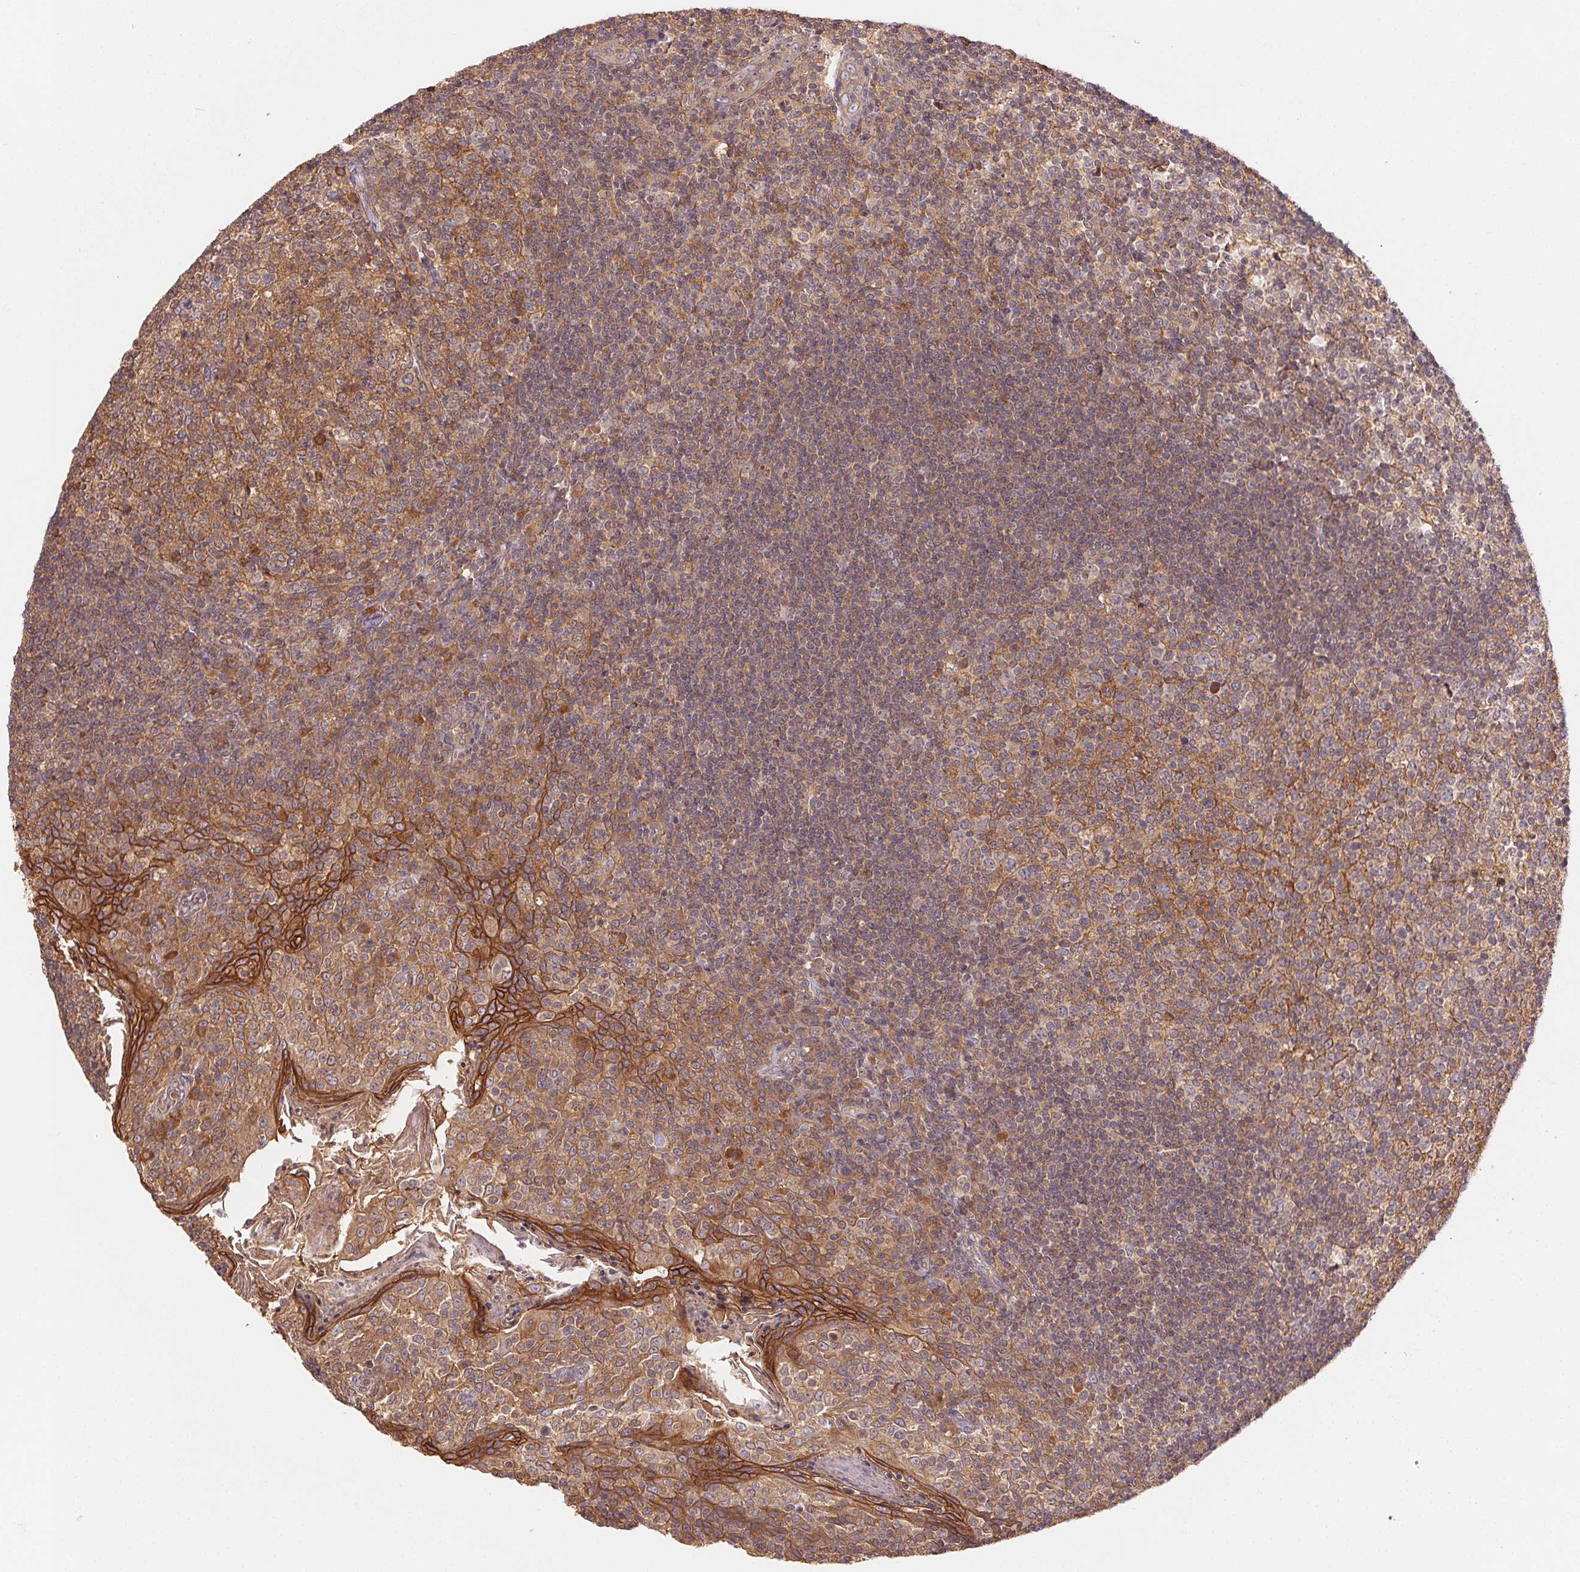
{"staining": {"intensity": "moderate", "quantity": "25%-75%", "location": "cytoplasmic/membranous"}, "tissue": "tonsil", "cell_type": "Germinal center cells", "image_type": "normal", "snomed": [{"axis": "morphology", "description": "Normal tissue, NOS"}, {"axis": "topography", "description": "Tonsil"}], "caption": "A histopathology image of tonsil stained for a protein exhibits moderate cytoplasmic/membranous brown staining in germinal center cells. The protein is shown in brown color, while the nuclei are stained blue.", "gene": "MAPKAPK2", "patient": {"sex": "female", "age": 10}}